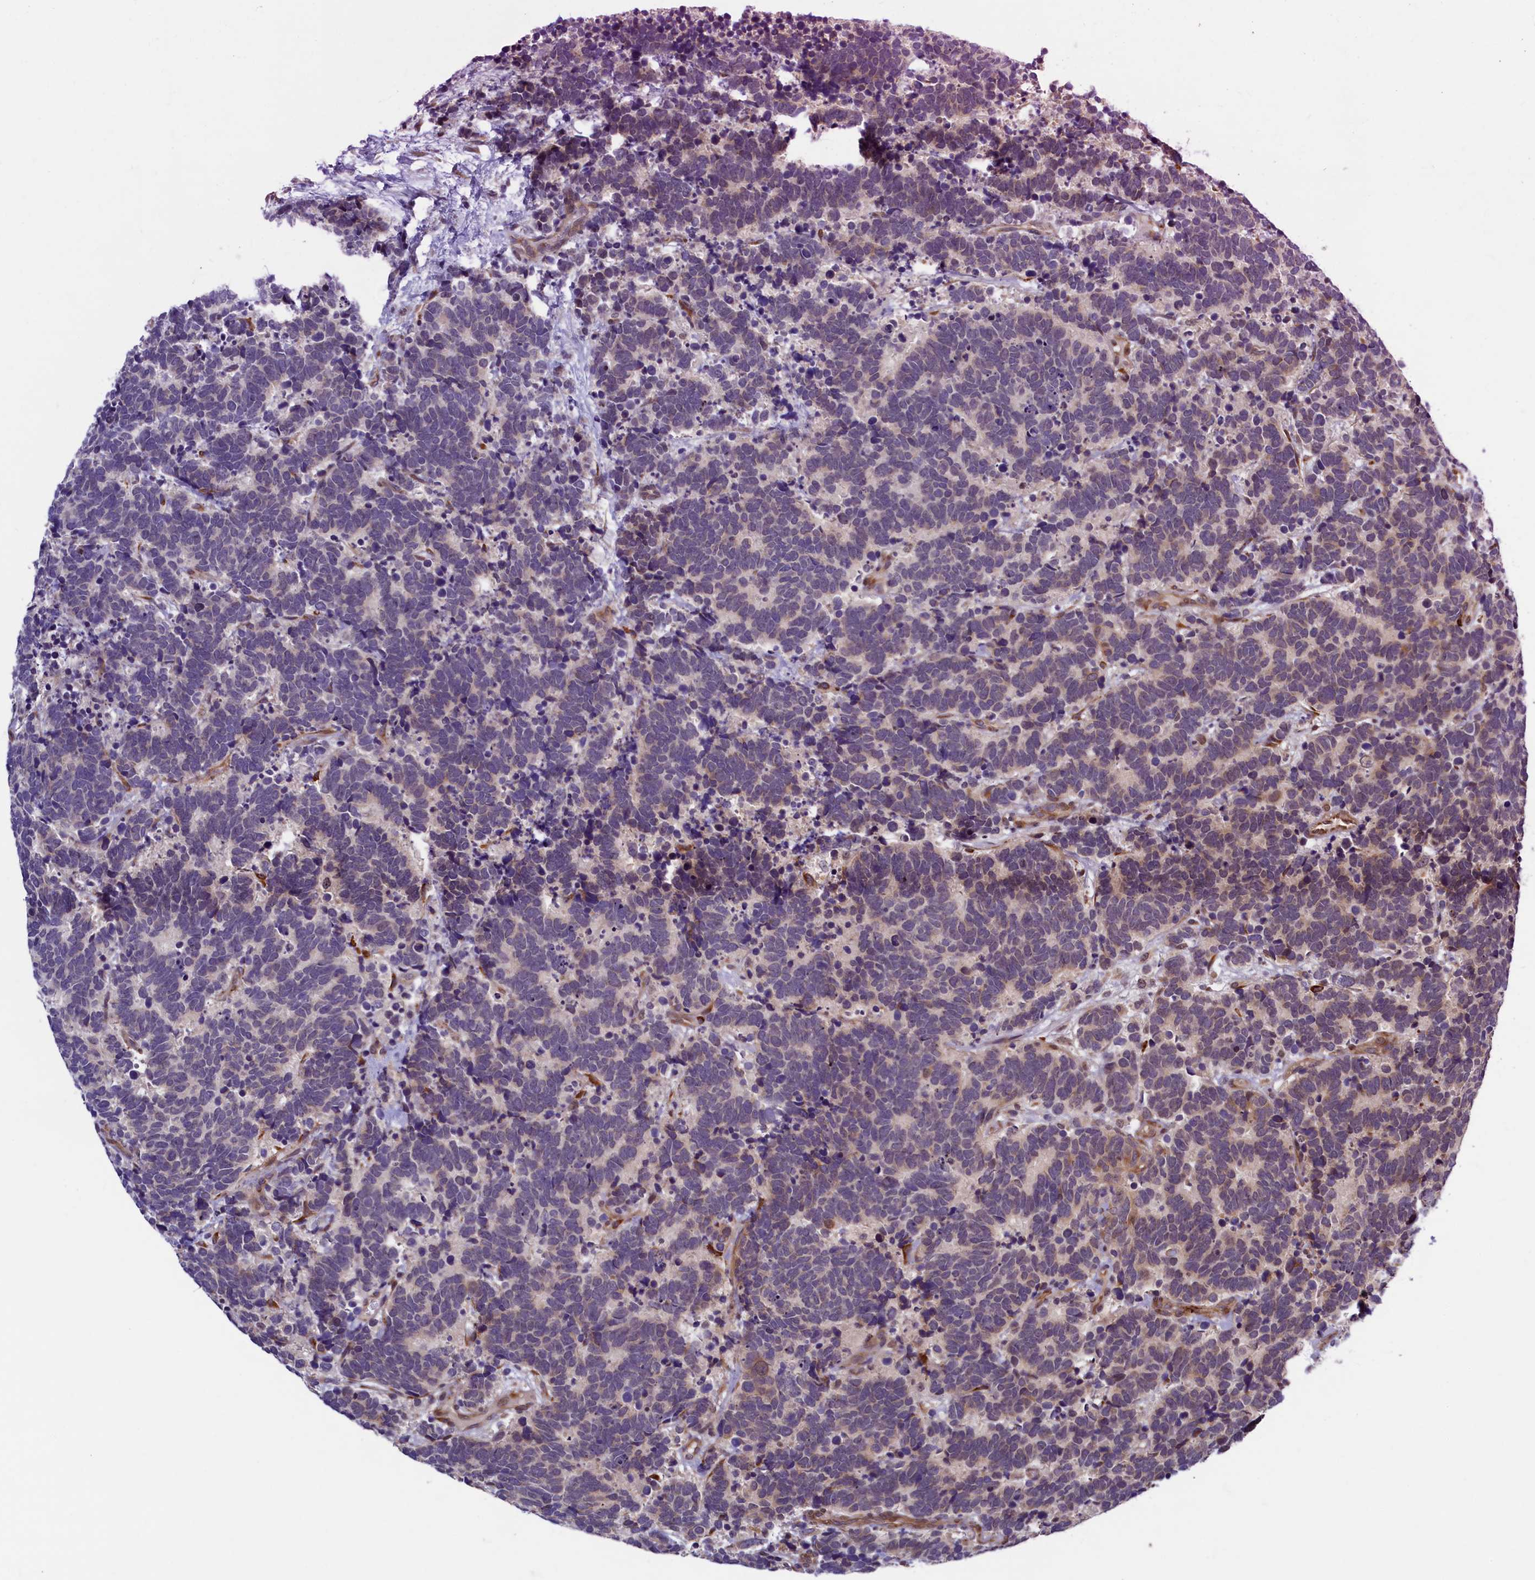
{"staining": {"intensity": "negative", "quantity": "none", "location": "none"}, "tissue": "carcinoid", "cell_type": "Tumor cells", "image_type": "cancer", "snomed": [{"axis": "morphology", "description": "Carcinoma, NOS"}, {"axis": "morphology", "description": "Carcinoid, malignant, NOS"}, {"axis": "topography", "description": "Urinary bladder"}], "caption": "DAB (3,3'-diaminobenzidine) immunohistochemical staining of carcinoma demonstrates no significant expression in tumor cells.", "gene": "SLC16A14", "patient": {"sex": "male", "age": 57}}